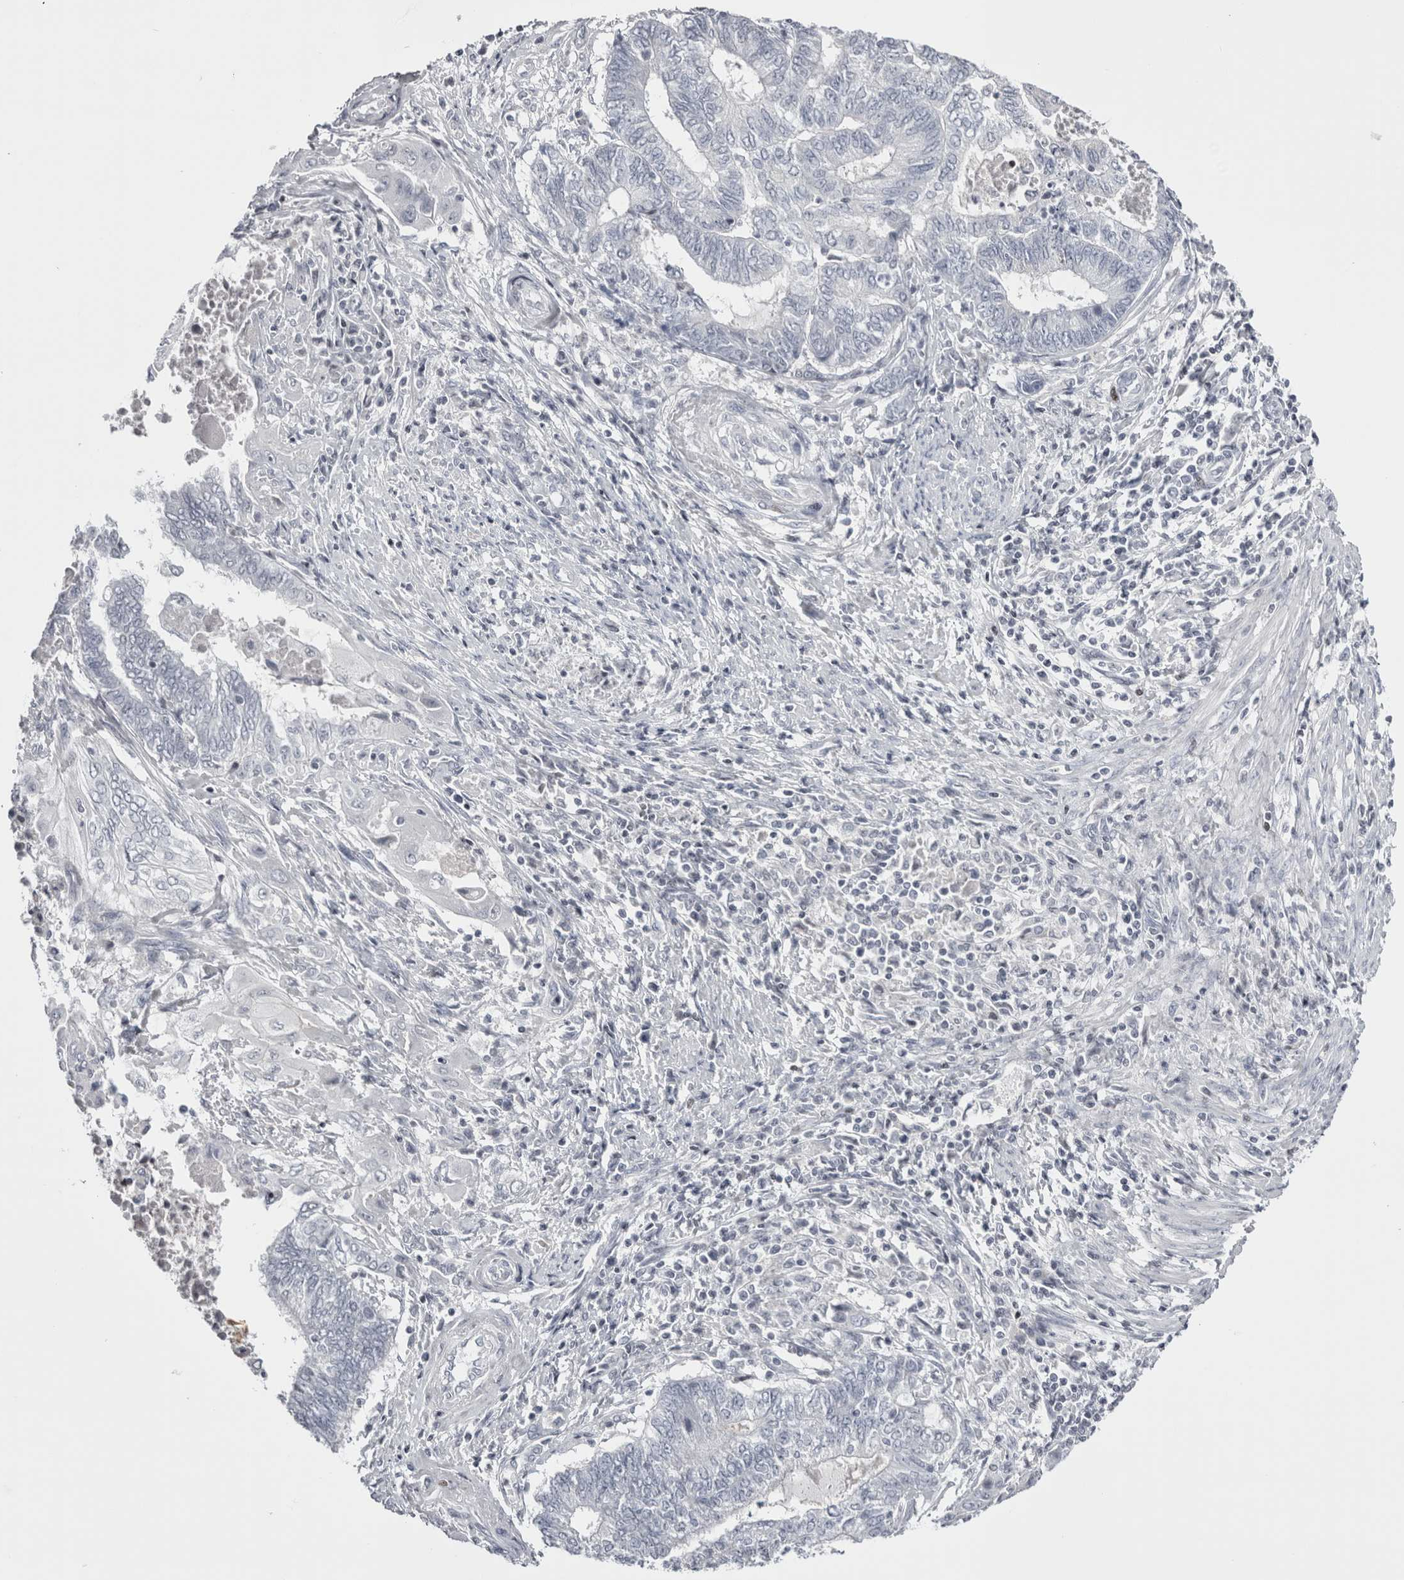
{"staining": {"intensity": "negative", "quantity": "none", "location": "none"}, "tissue": "endometrial cancer", "cell_type": "Tumor cells", "image_type": "cancer", "snomed": [{"axis": "morphology", "description": "Adenocarcinoma, NOS"}, {"axis": "topography", "description": "Uterus"}, {"axis": "topography", "description": "Endometrium"}], "caption": "IHC micrograph of human endometrial adenocarcinoma stained for a protein (brown), which shows no positivity in tumor cells.", "gene": "FNDC8", "patient": {"sex": "female", "age": 70}}